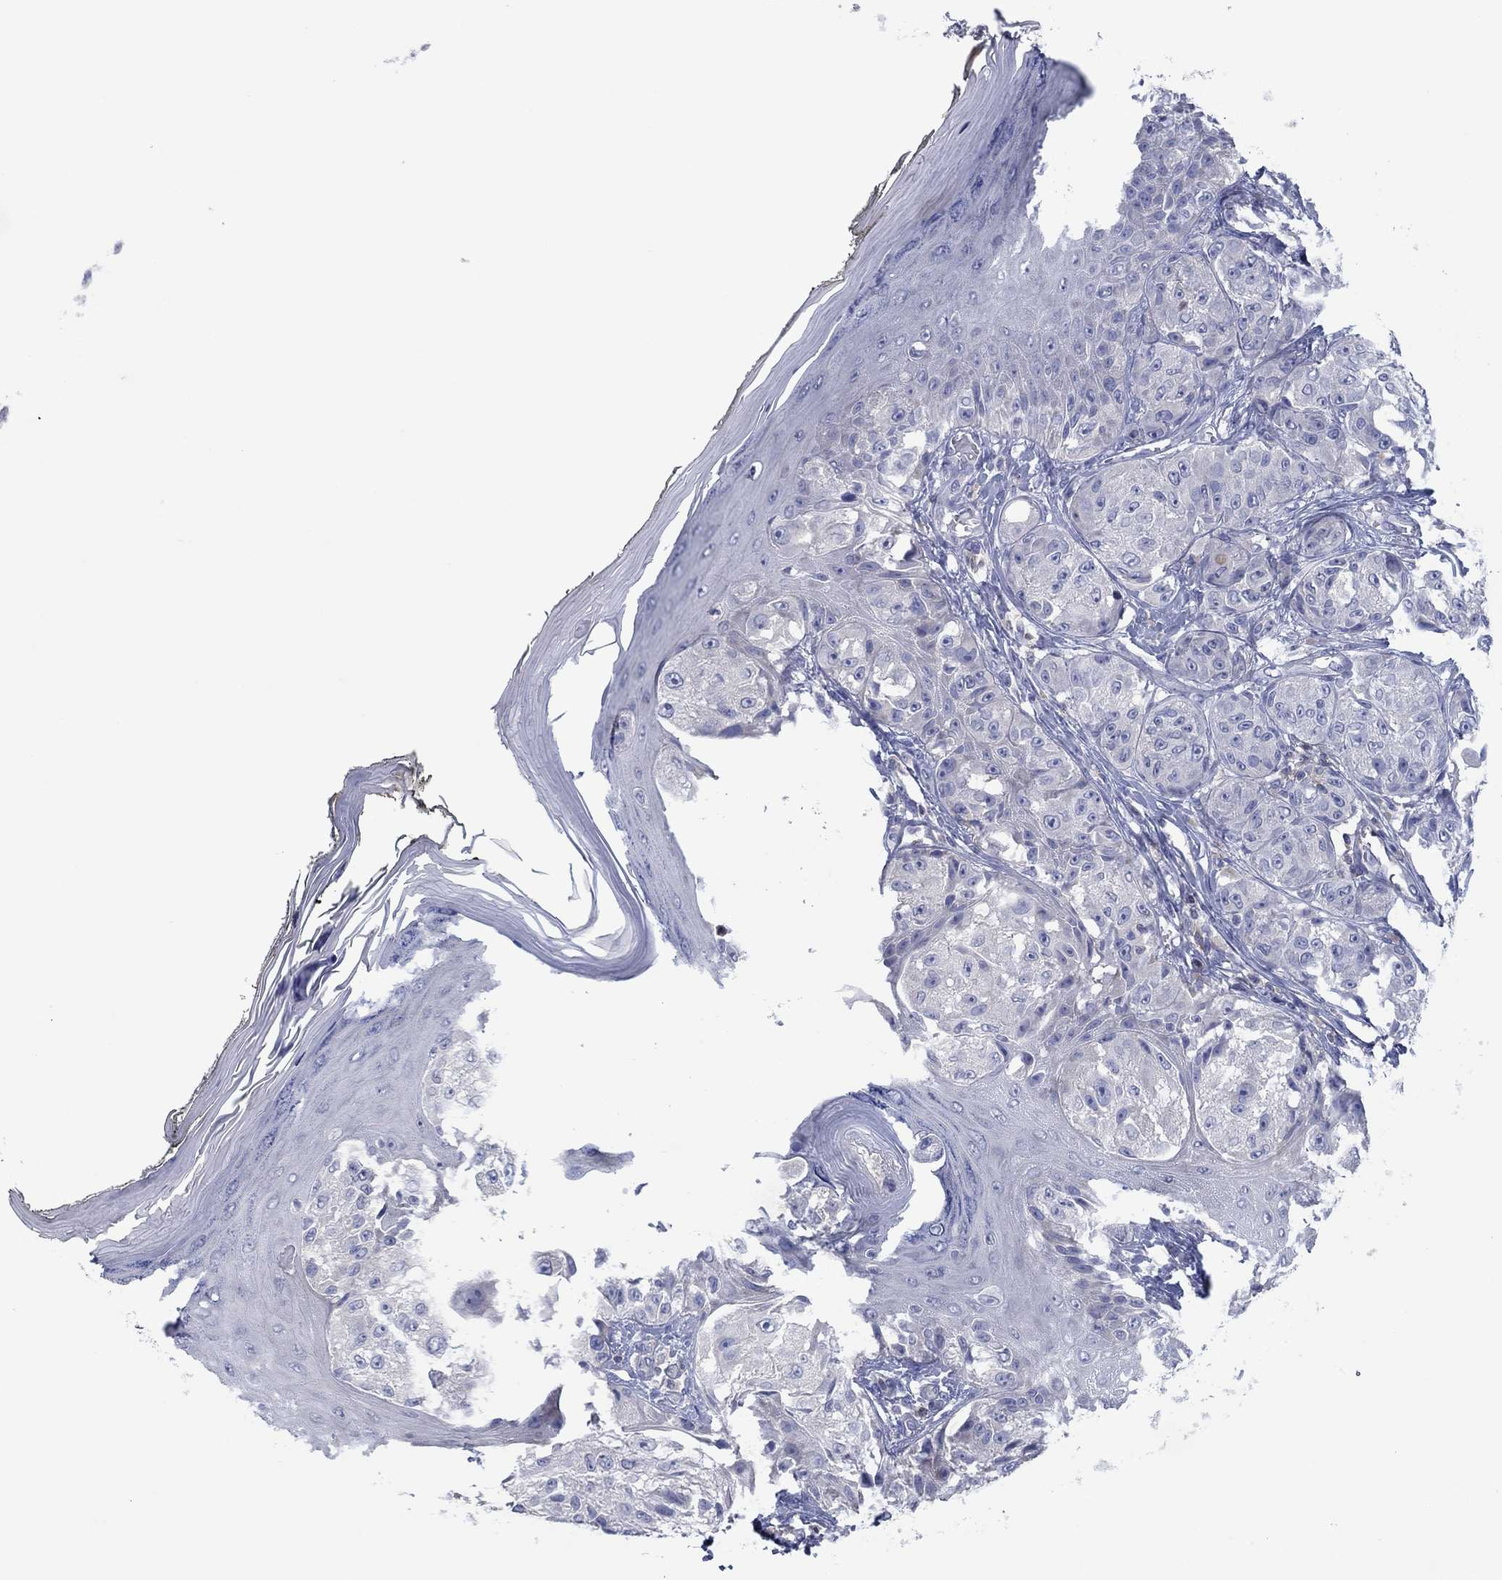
{"staining": {"intensity": "negative", "quantity": "none", "location": "none"}, "tissue": "melanoma", "cell_type": "Tumor cells", "image_type": "cancer", "snomed": [{"axis": "morphology", "description": "Malignant melanoma, NOS"}, {"axis": "topography", "description": "Skin"}], "caption": "This is an immunohistochemistry (IHC) micrograph of human melanoma. There is no staining in tumor cells.", "gene": "PVR", "patient": {"sex": "male", "age": 61}}